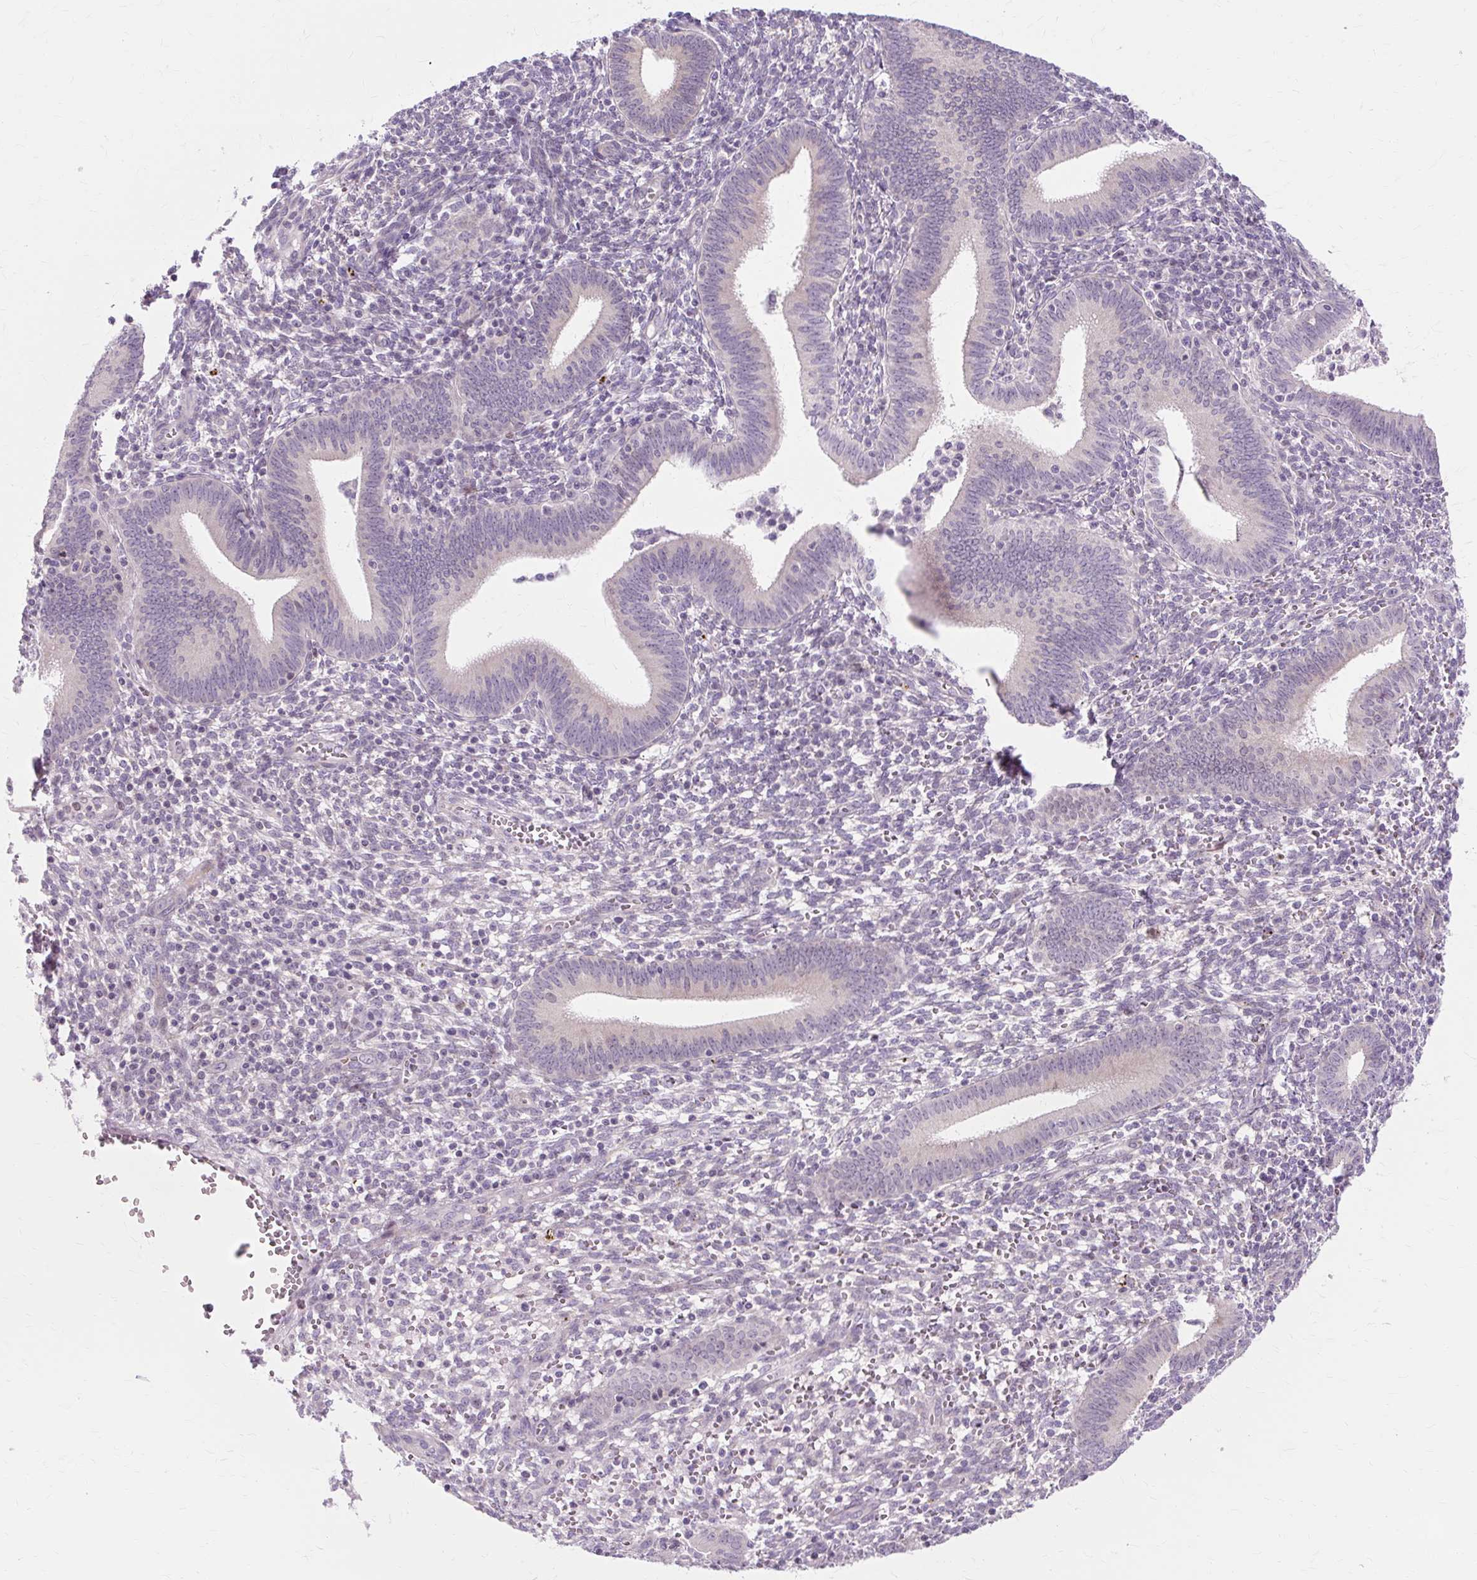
{"staining": {"intensity": "negative", "quantity": "none", "location": "none"}, "tissue": "endometrium", "cell_type": "Cells in endometrial stroma", "image_type": "normal", "snomed": [{"axis": "morphology", "description": "Normal tissue, NOS"}, {"axis": "topography", "description": "Endometrium"}], "caption": "Immunohistochemistry (IHC) image of normal endometrium: human endometrium stained with DAB reveals no significant protein positivity in cells in endometrial stroma. Nuclei are stained in blue.", "gene": "ZNF35", "patient": {"sex": "female", "age": 41}}